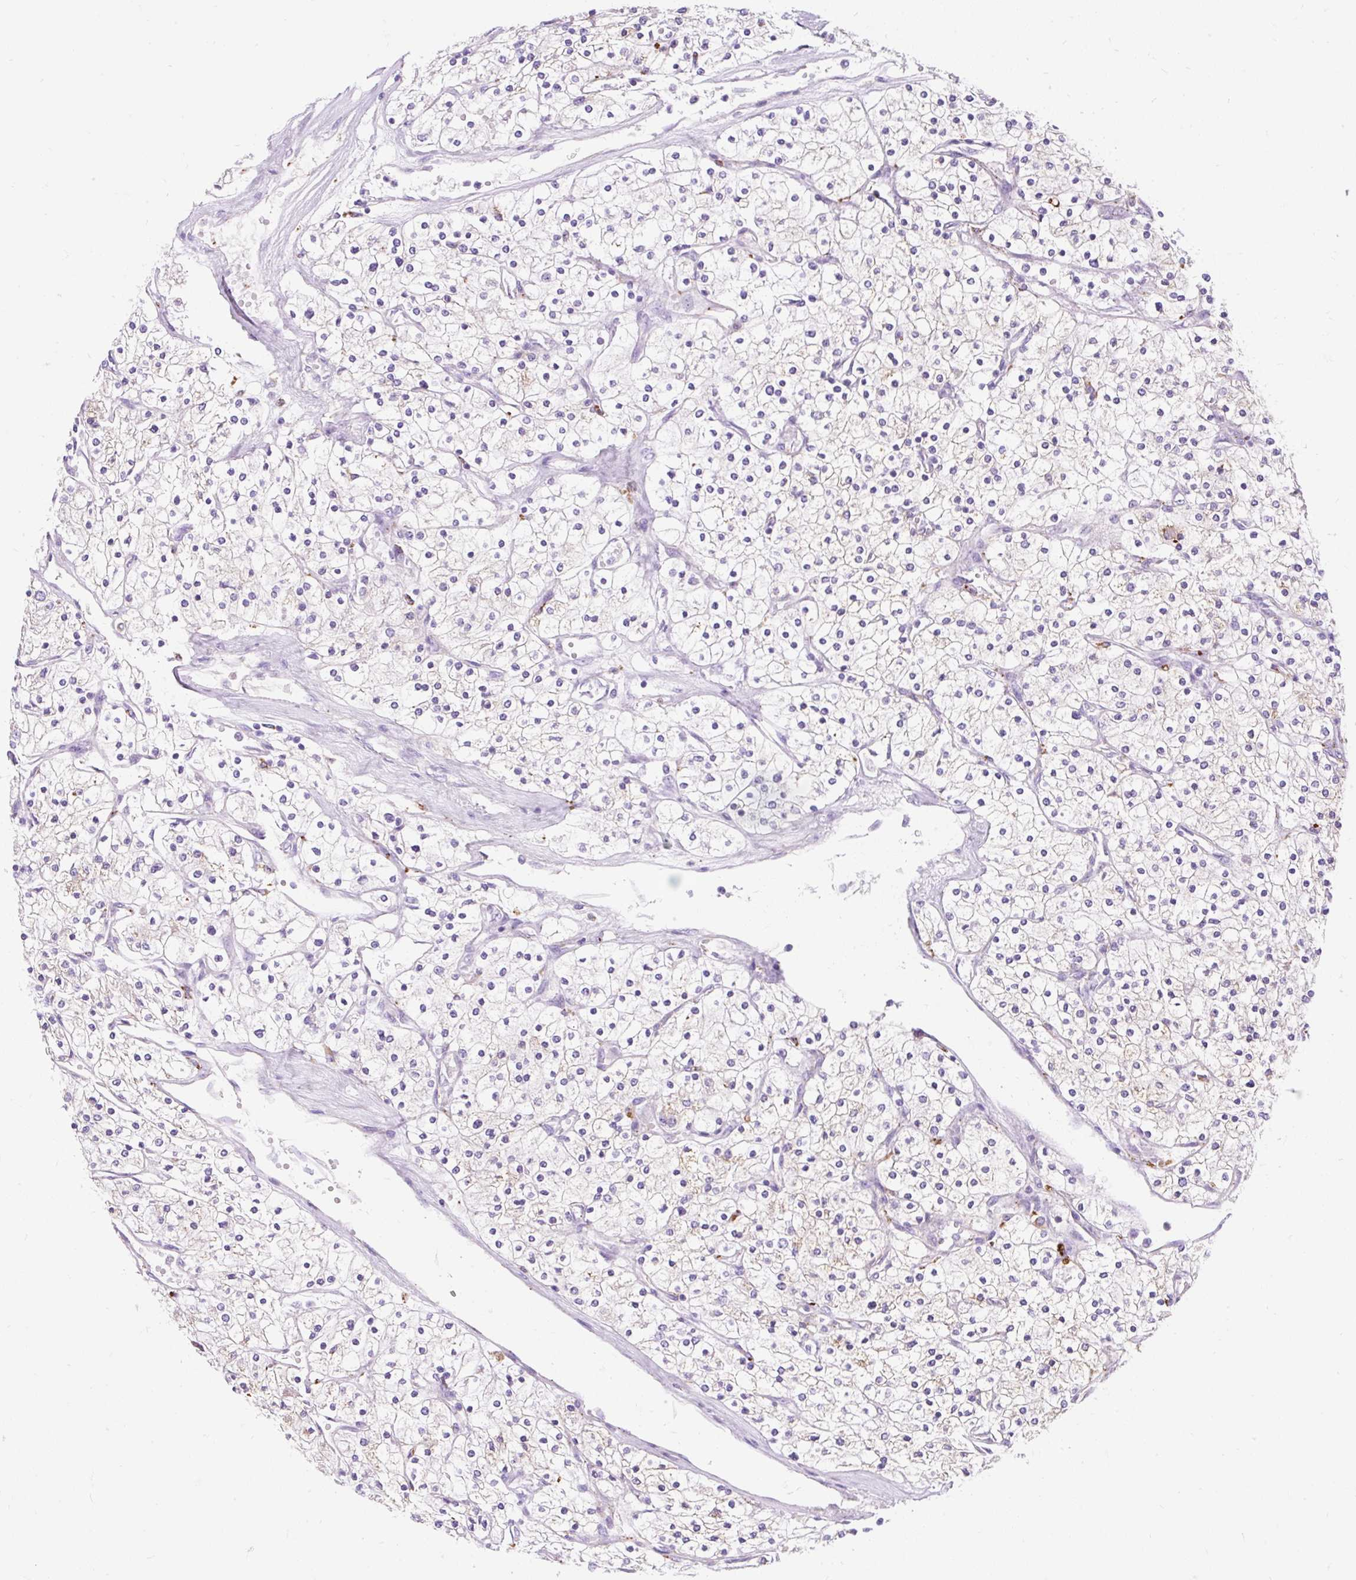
{"staining": {"intensity": "weak", "quantity": "25%-75%", "location": "cytoplasmic/membranous"}, "tissue": "renal cancer", "cell_type": "Tumor cells", "image_type": "cancer", "snomed": [{"axis": "morphology", "description": "Adenocarcinoma, NOS"}, {"axis": "topography", "description": "Kidney"}], "caption": "IHC of renal adenocarcinoma demonstrates low levels of weak cytoplasmic/membranous staining in about 25%-75% of tumor cells.", "gene": "HEXB", "patient": {"sex": "male", "age": 80}}